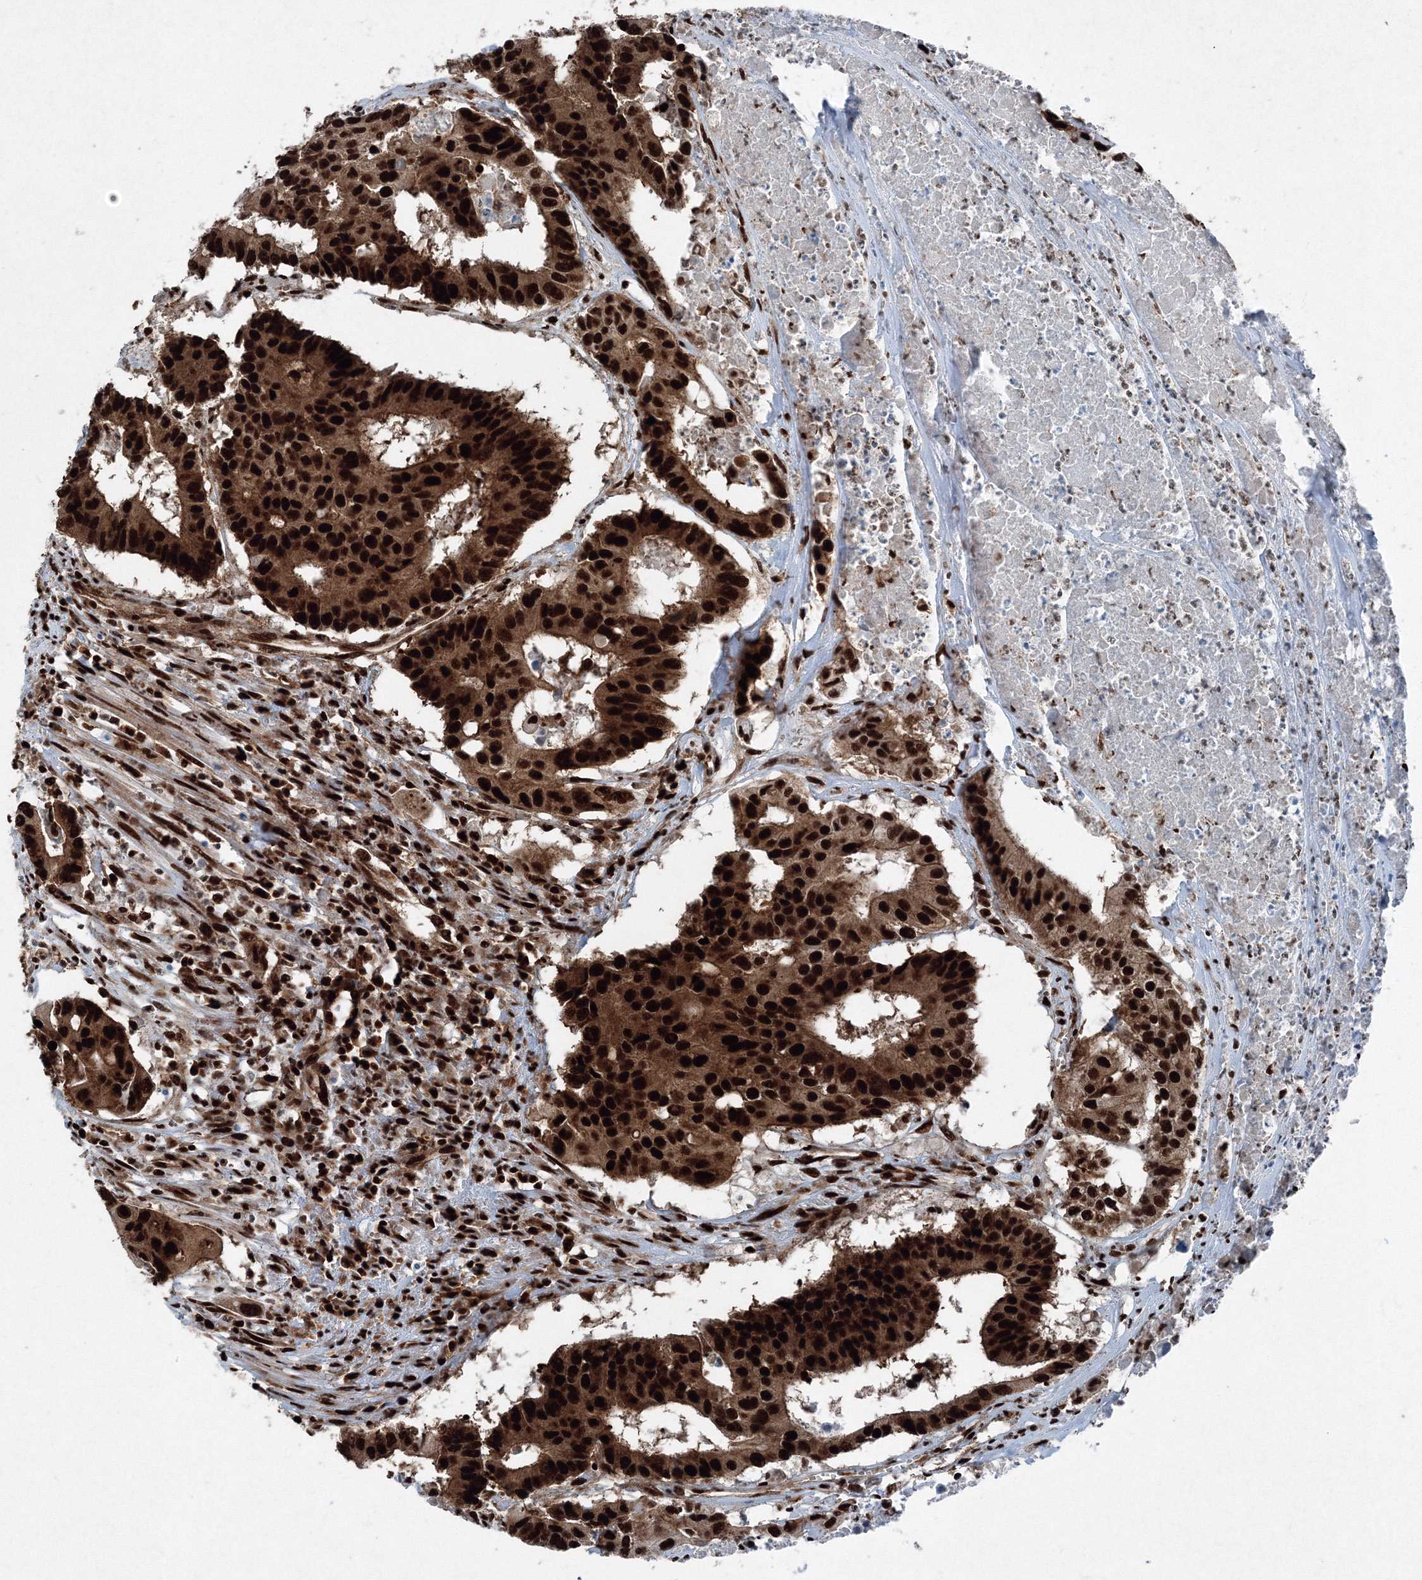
{"staining": {"intensity": "strong", "quantity": ">75%", "location": "cytoplasmic/membranous,nuclear"}, "tissue": "colorectal cancer", "cell_type": "Tumor cells", "image_type": "cancer", "snomed": [{"axis": "morphology", "description": "Adenocarcinoma, NOS"}, {"axis": "topography", "description": "Colon"}], "caption": "Immunohistochemical staining of adenocarcinoma (colorectal) demonstrates high levels of strong cytoplasmic/membranous and nuclear positivity in approximately >75% of tumor cells. The protein is shown in brown color, while the nuclei are stained blue.", "gene": "SNRPC", "patient": {"sex": "male", "age": 77}}